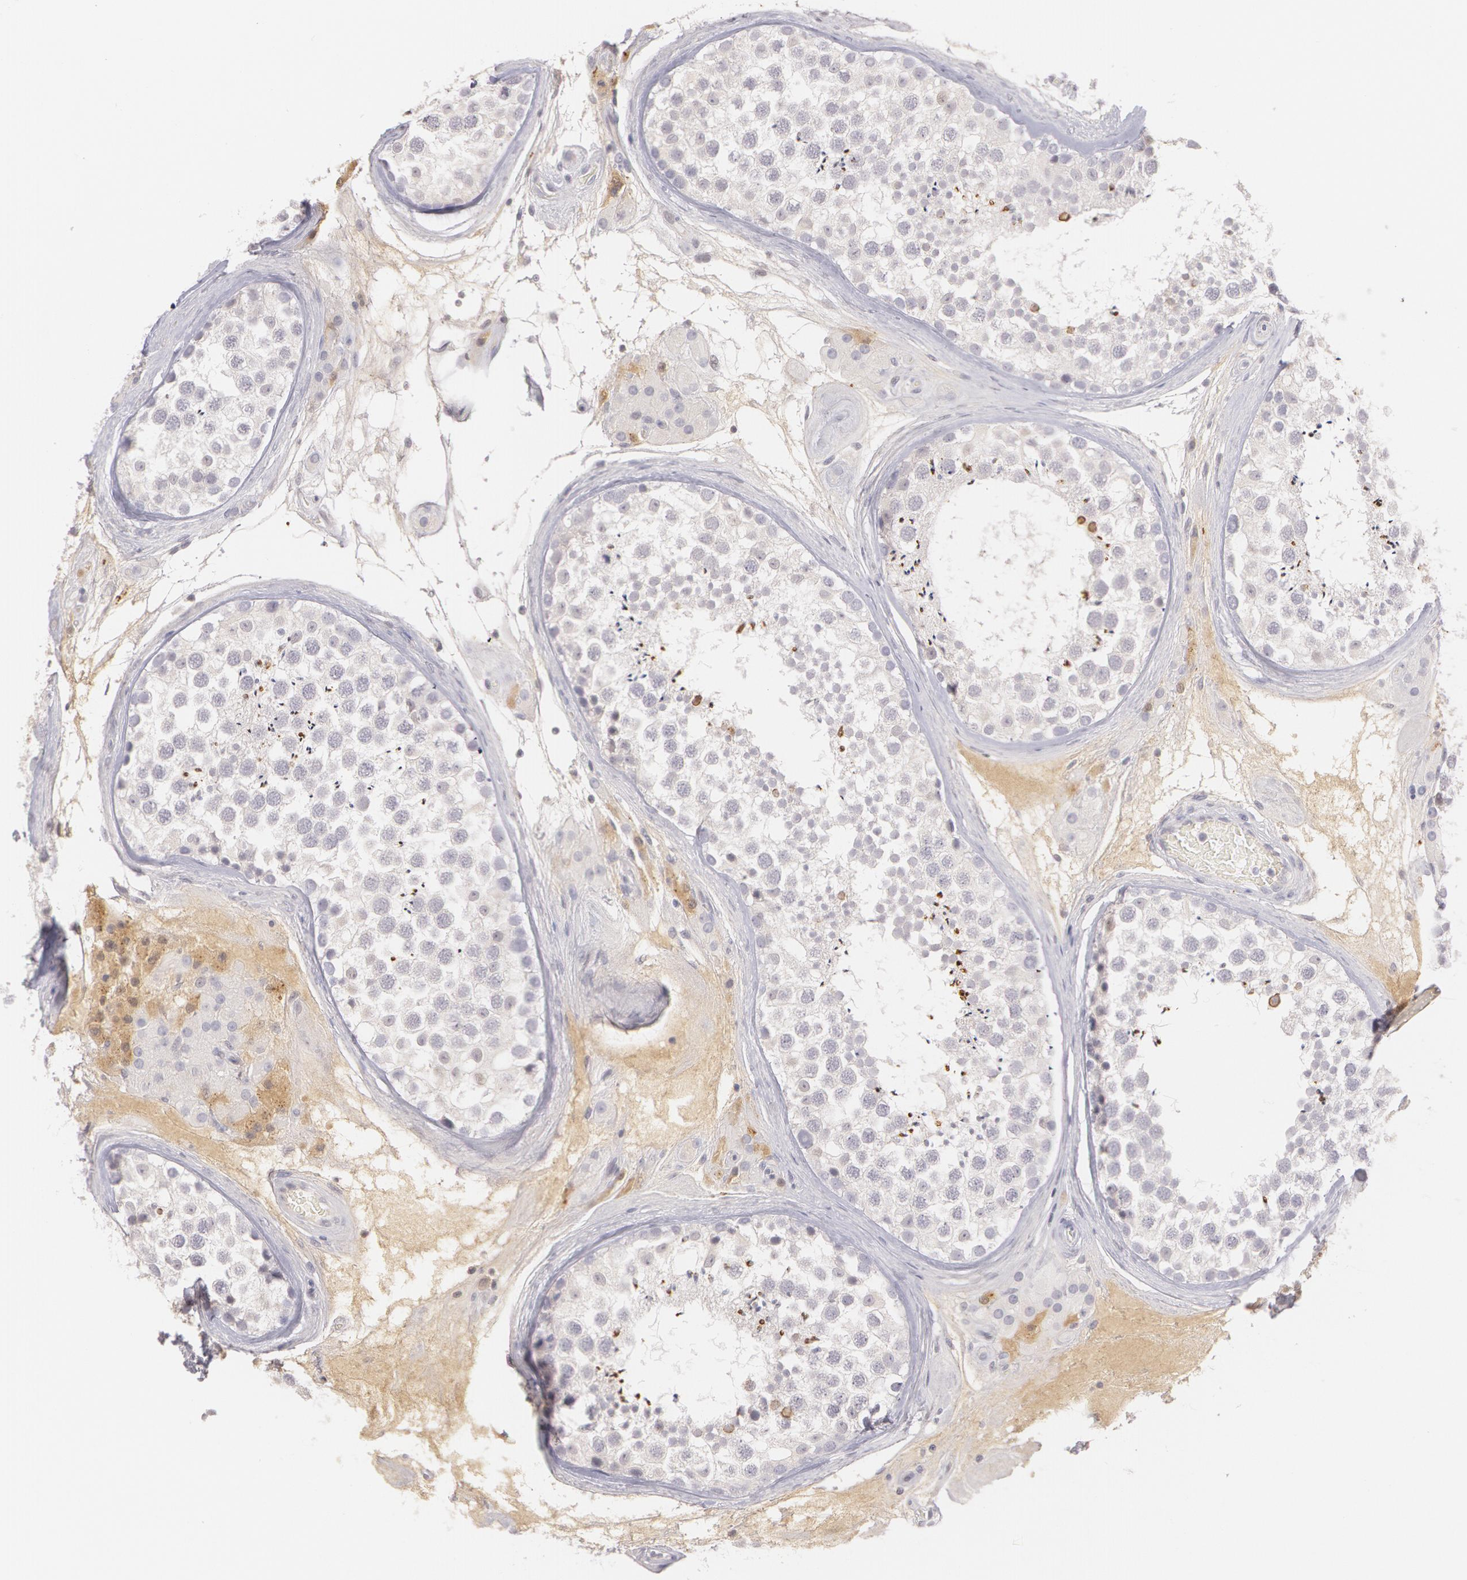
{"staining": {"intensity": "negative", "quantity": "none", "location": "none"}, "tissue": "testis", "cell_type": "Cells in seminiferous ducts", "image_type": "normal", "snomed": [{"axis": "morphology", "description": "Normal tissue, NOS"}, {"axis": "topography", "description": "Testis"}], "caption": "Immunohistochemistry micrograph of unremarkable testis stained for a protein (brown), which shows no expression in cells in seminiferous ducts. The staining is performed using DAB brown chromogen with nuclei counter-stained in using hematoxylin.", "gene": "LBP", "patient": {"sex": "male", "age": 46}}